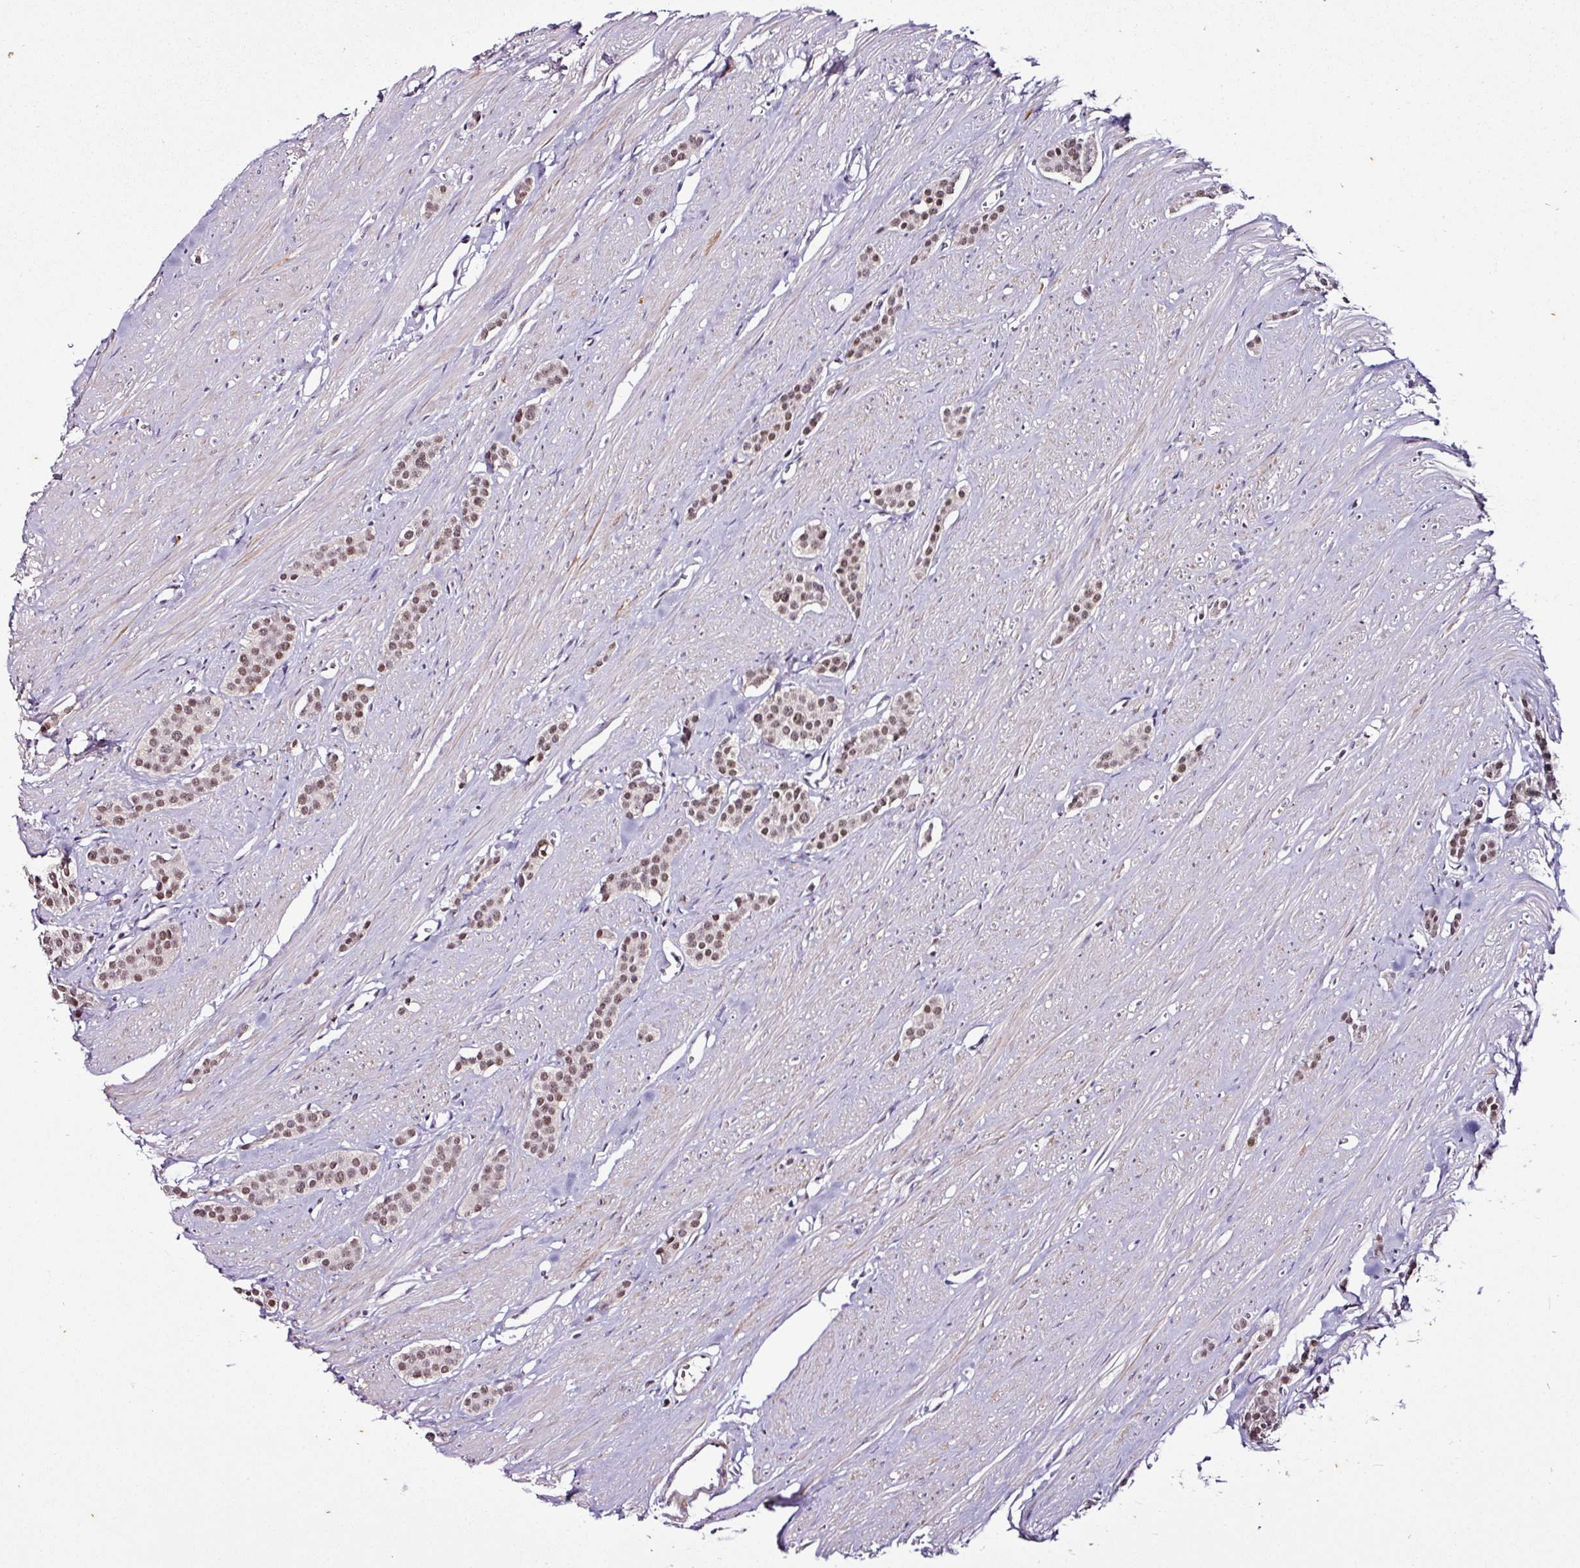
{"staining": {"intensity": "weak", "quantity": ">75%", "location": "nuclear"}, "tissue": "carcinoid", "cell_type": "Tumor cells", "image_type": "cancer", "snomed": [{"axis": "morphology", "description": "Carcinoid, malignant, NOS"}, {"axis": "topography", "description": "Small intestine"}], "caption": "Immunohistochemical staining of human carcinoid (malignant) displays low levels of weak nuclear protein staining in approximately >75% of tumor cells.", "gene": "KLF16", "patient": {"sex": "male", "age": 60}}